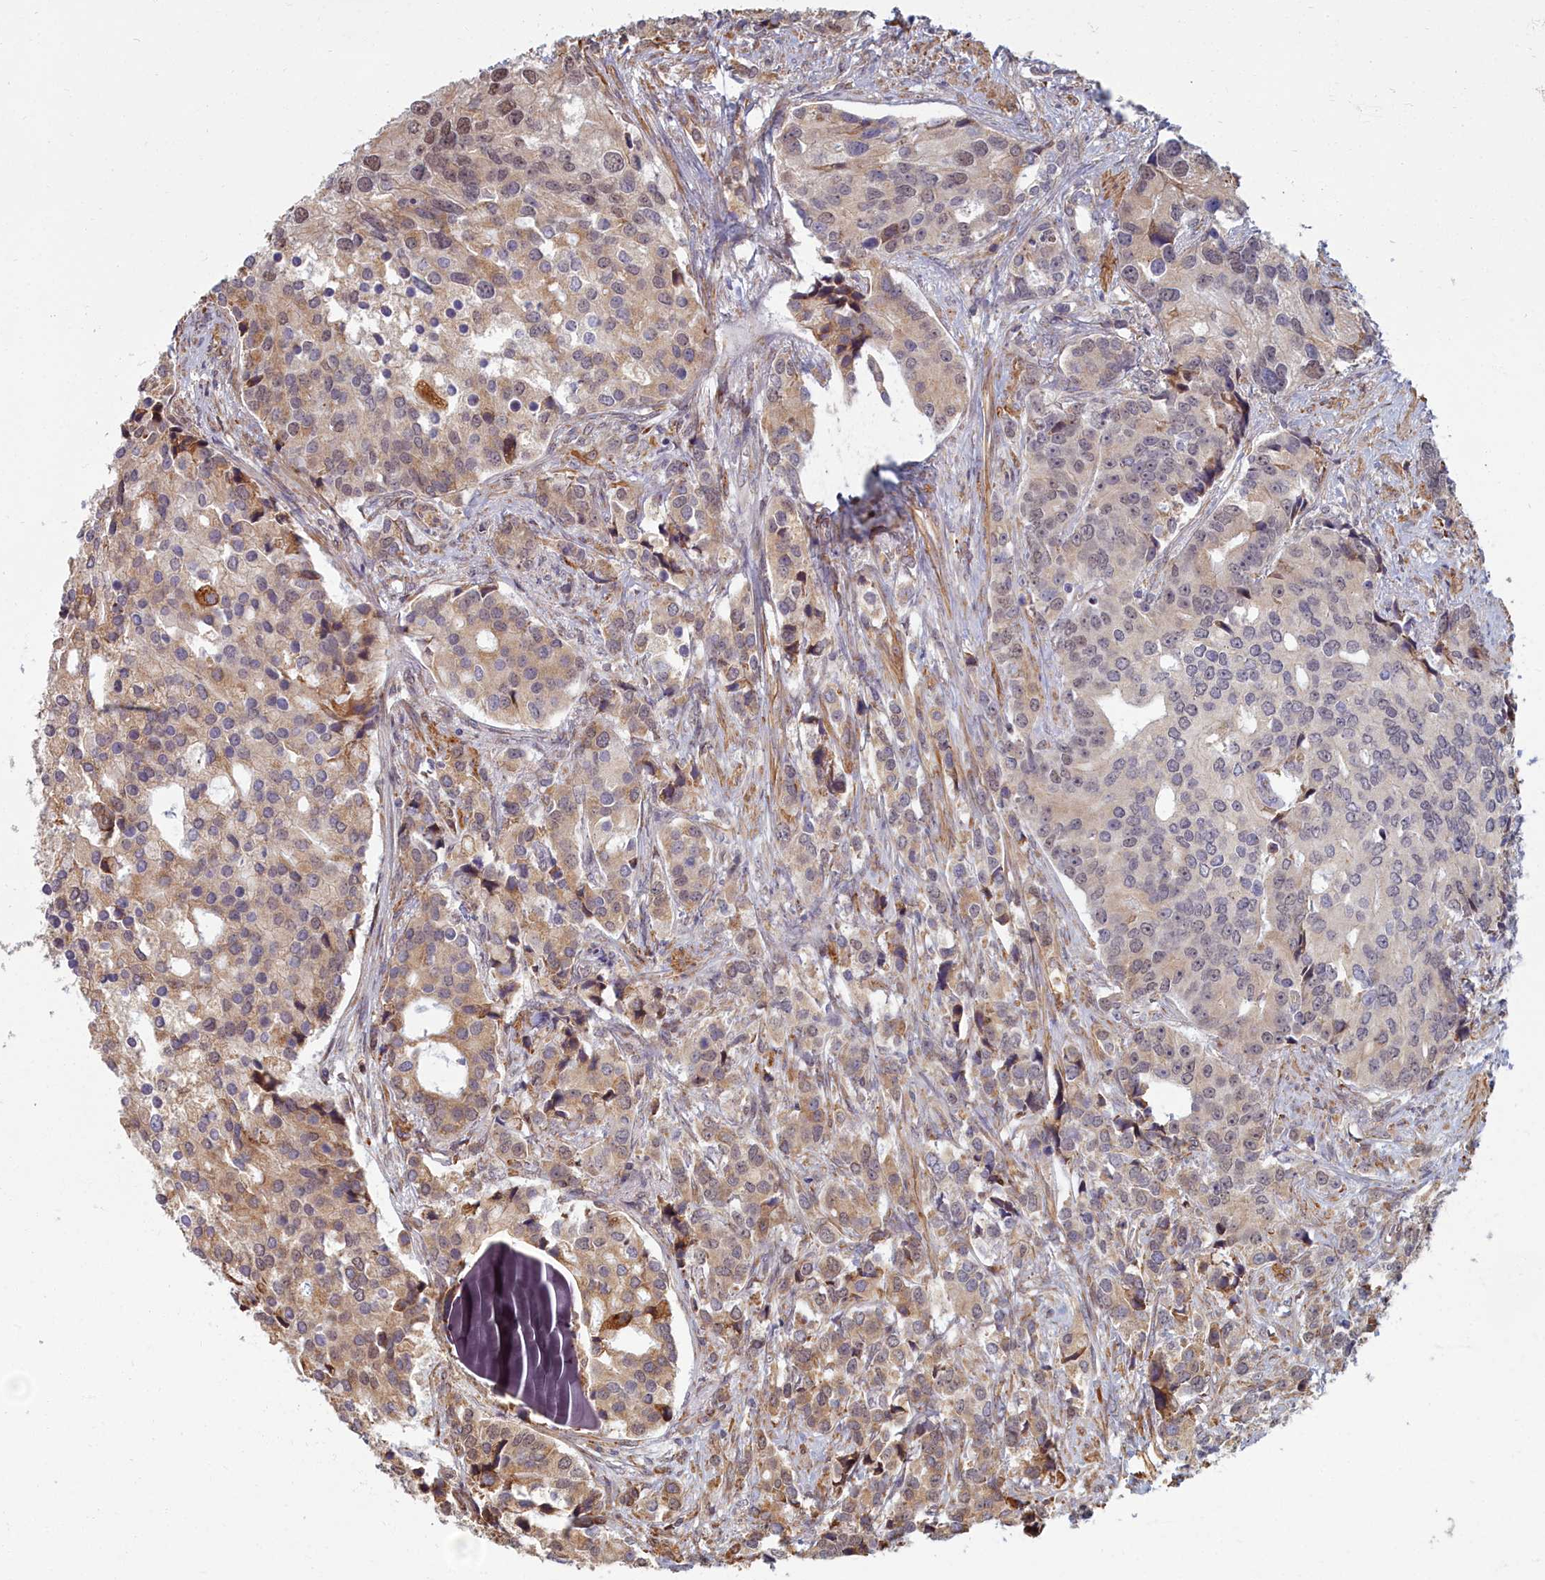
{"staining": {"intensity": "weak", "quantity": "25%-75%", "location": "cytoplasmic/membranous,nuclear"}, "tissue": "prostate cancer", "cell_type": "Tumor cells", "image_type": "cancer", "snomed": [{"axis": "morphology", "description": "Adenocarcinoma, High grade"}, {"axis": "topography", "description": "Prostate"}], "caption": "Tumor cells demonstrate low levels of weak cytoplasmic/membranous and nuclear staining in about 25%-75% of cells in human prostate cancer.", "gene": "MAK16", "patient": {"sex": "male", "age": 62}}